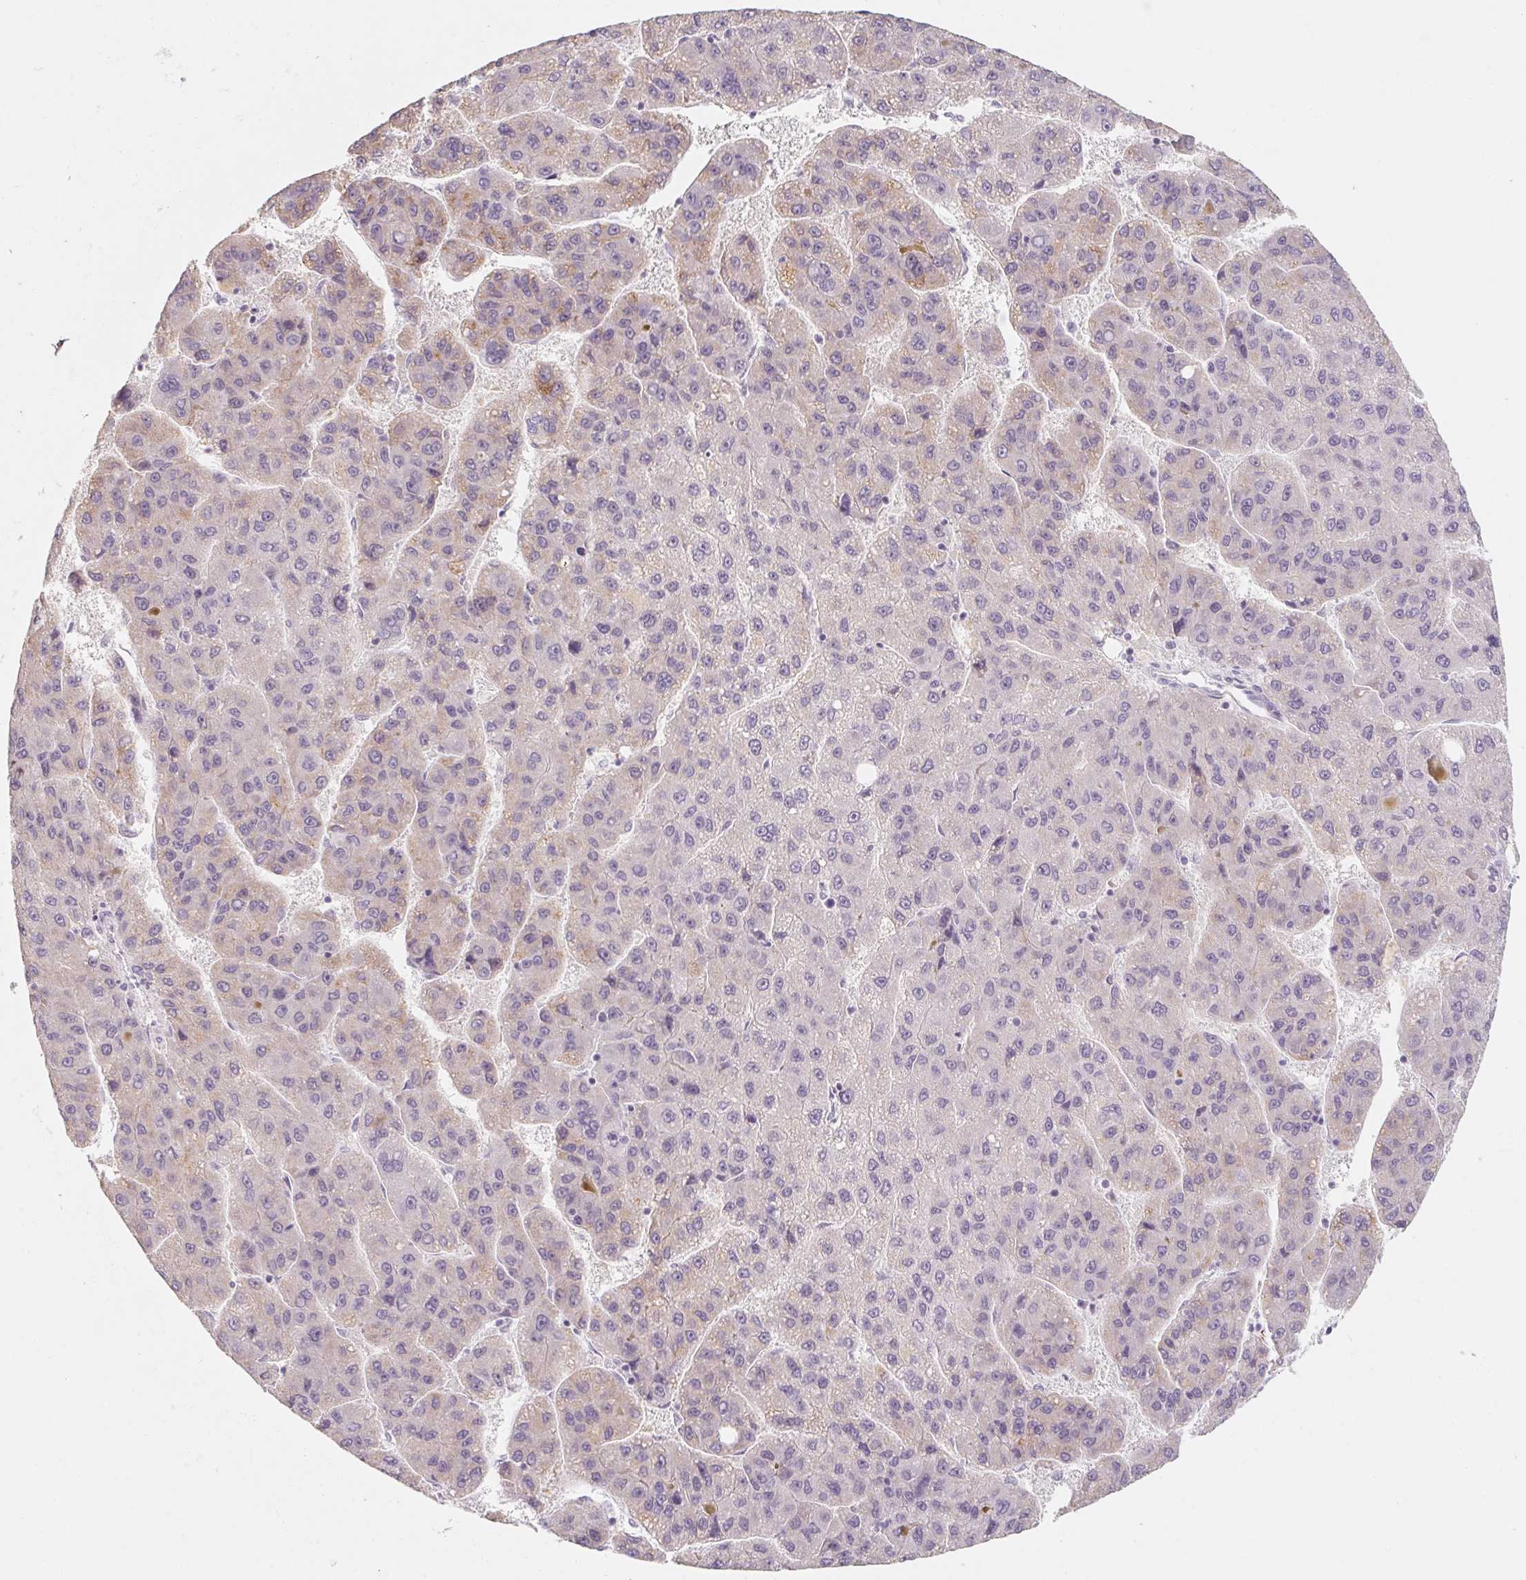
{"staining": {"intensity": "weak", "quantity": "<25%", "location": "cytoplasmic/membranous"}, "tissue": "liver cancer", "cell_type": "Tumor cells", "image_type": "cancer", "snomed": [{"axis": "morphology", "description": "Carcinoma, Hepatocellular, NOS"}, {"axis": "topography", "description": "Liver"}], "caption": "Immunohistochemistry (IHC) of human liver hepatocellular carcinoma shows no expression in tumor cells.", "gene": "CAPZA3", "patient": {"sex": "female", "age": 82}}